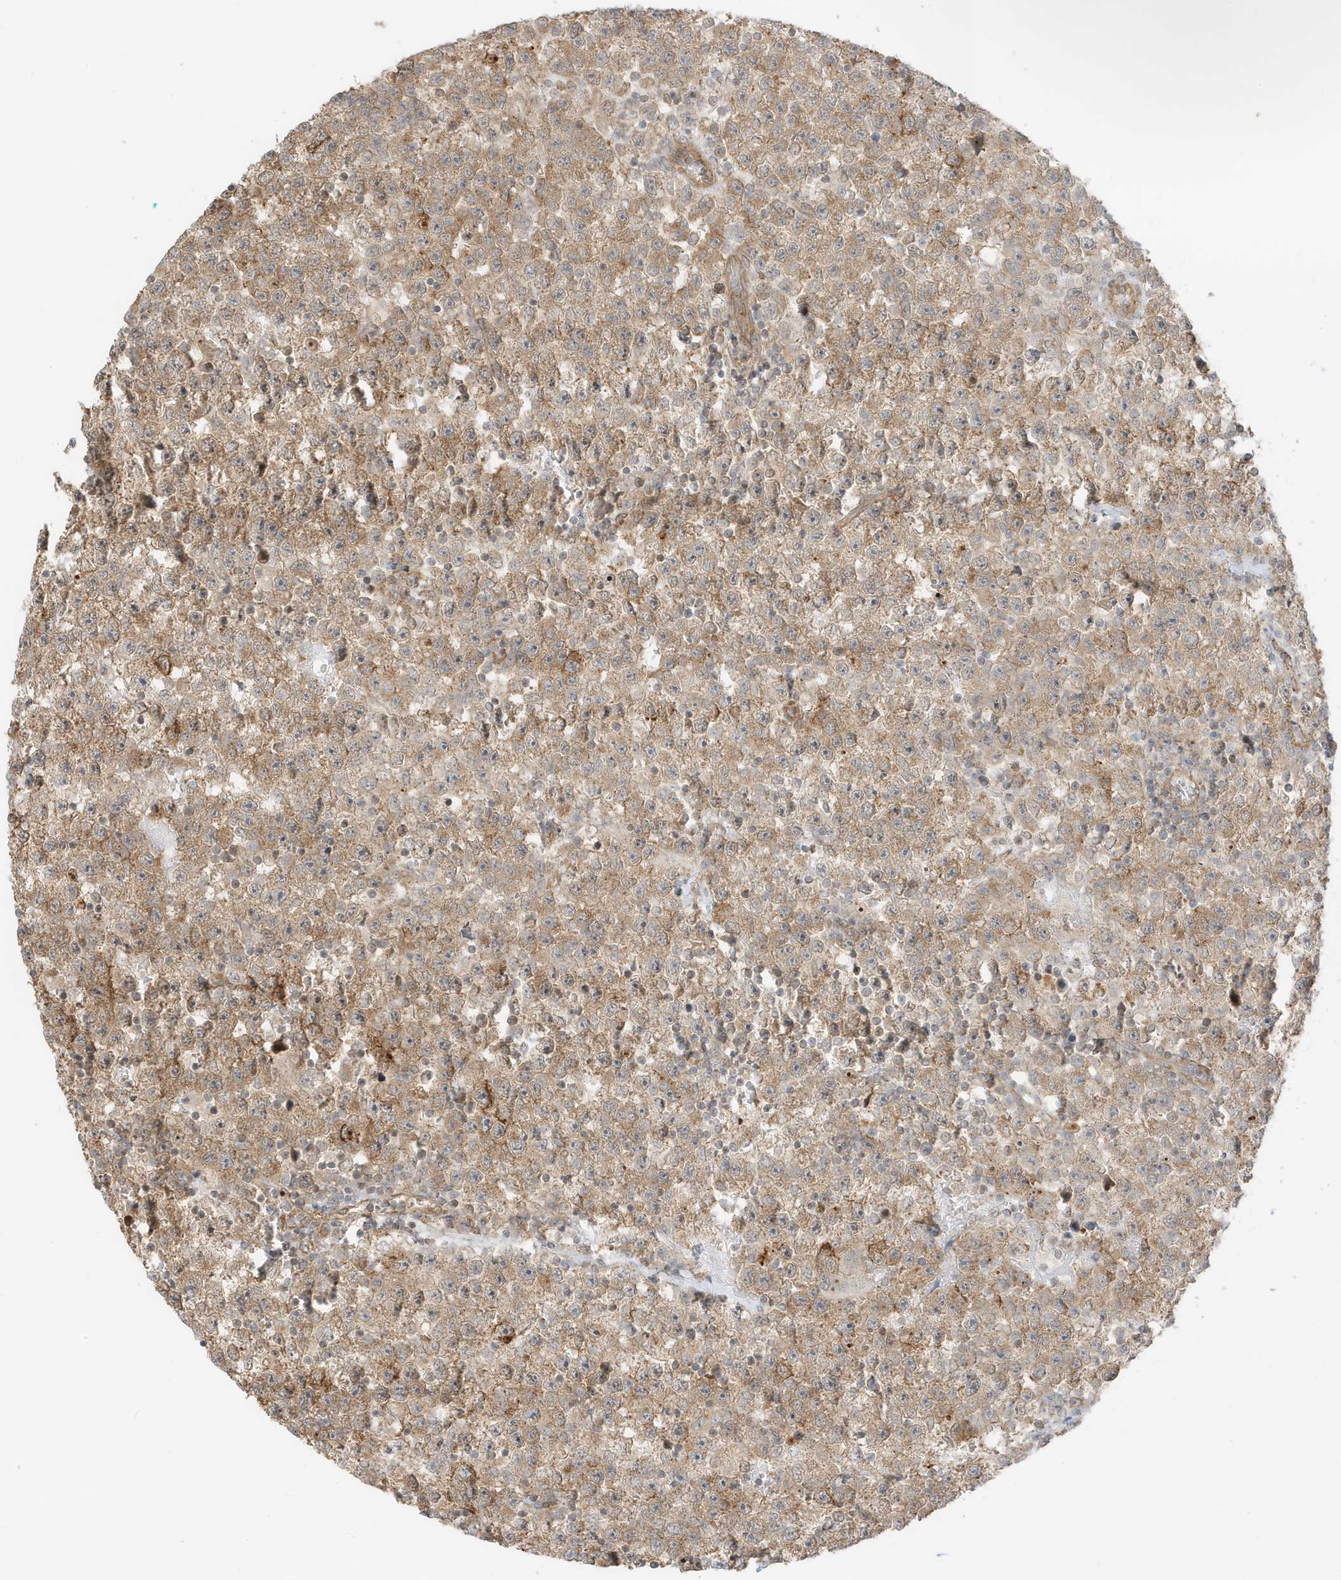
{"staining": {"intensity": "moderate", "quantity": ">75%", "location": "cytoplasmic/membranous"}, "tissue": "testis cancer", "cell_type": "Tumor cells", "image_type": "cancer", "snomed": [{"axis": "morphology", "description": "Seminoma, NOS"}, {"axis": "topography", "description": "Testis"}], "caption": "Testis cancer (seminoma) was stained to show a protein in brown. There is medium levels of moderate cytoplasmic/membranous expression in approximately >75% of tumor cells.", "gene": "UBAP2L", "patient": {"sex": "male", "age": 22}}